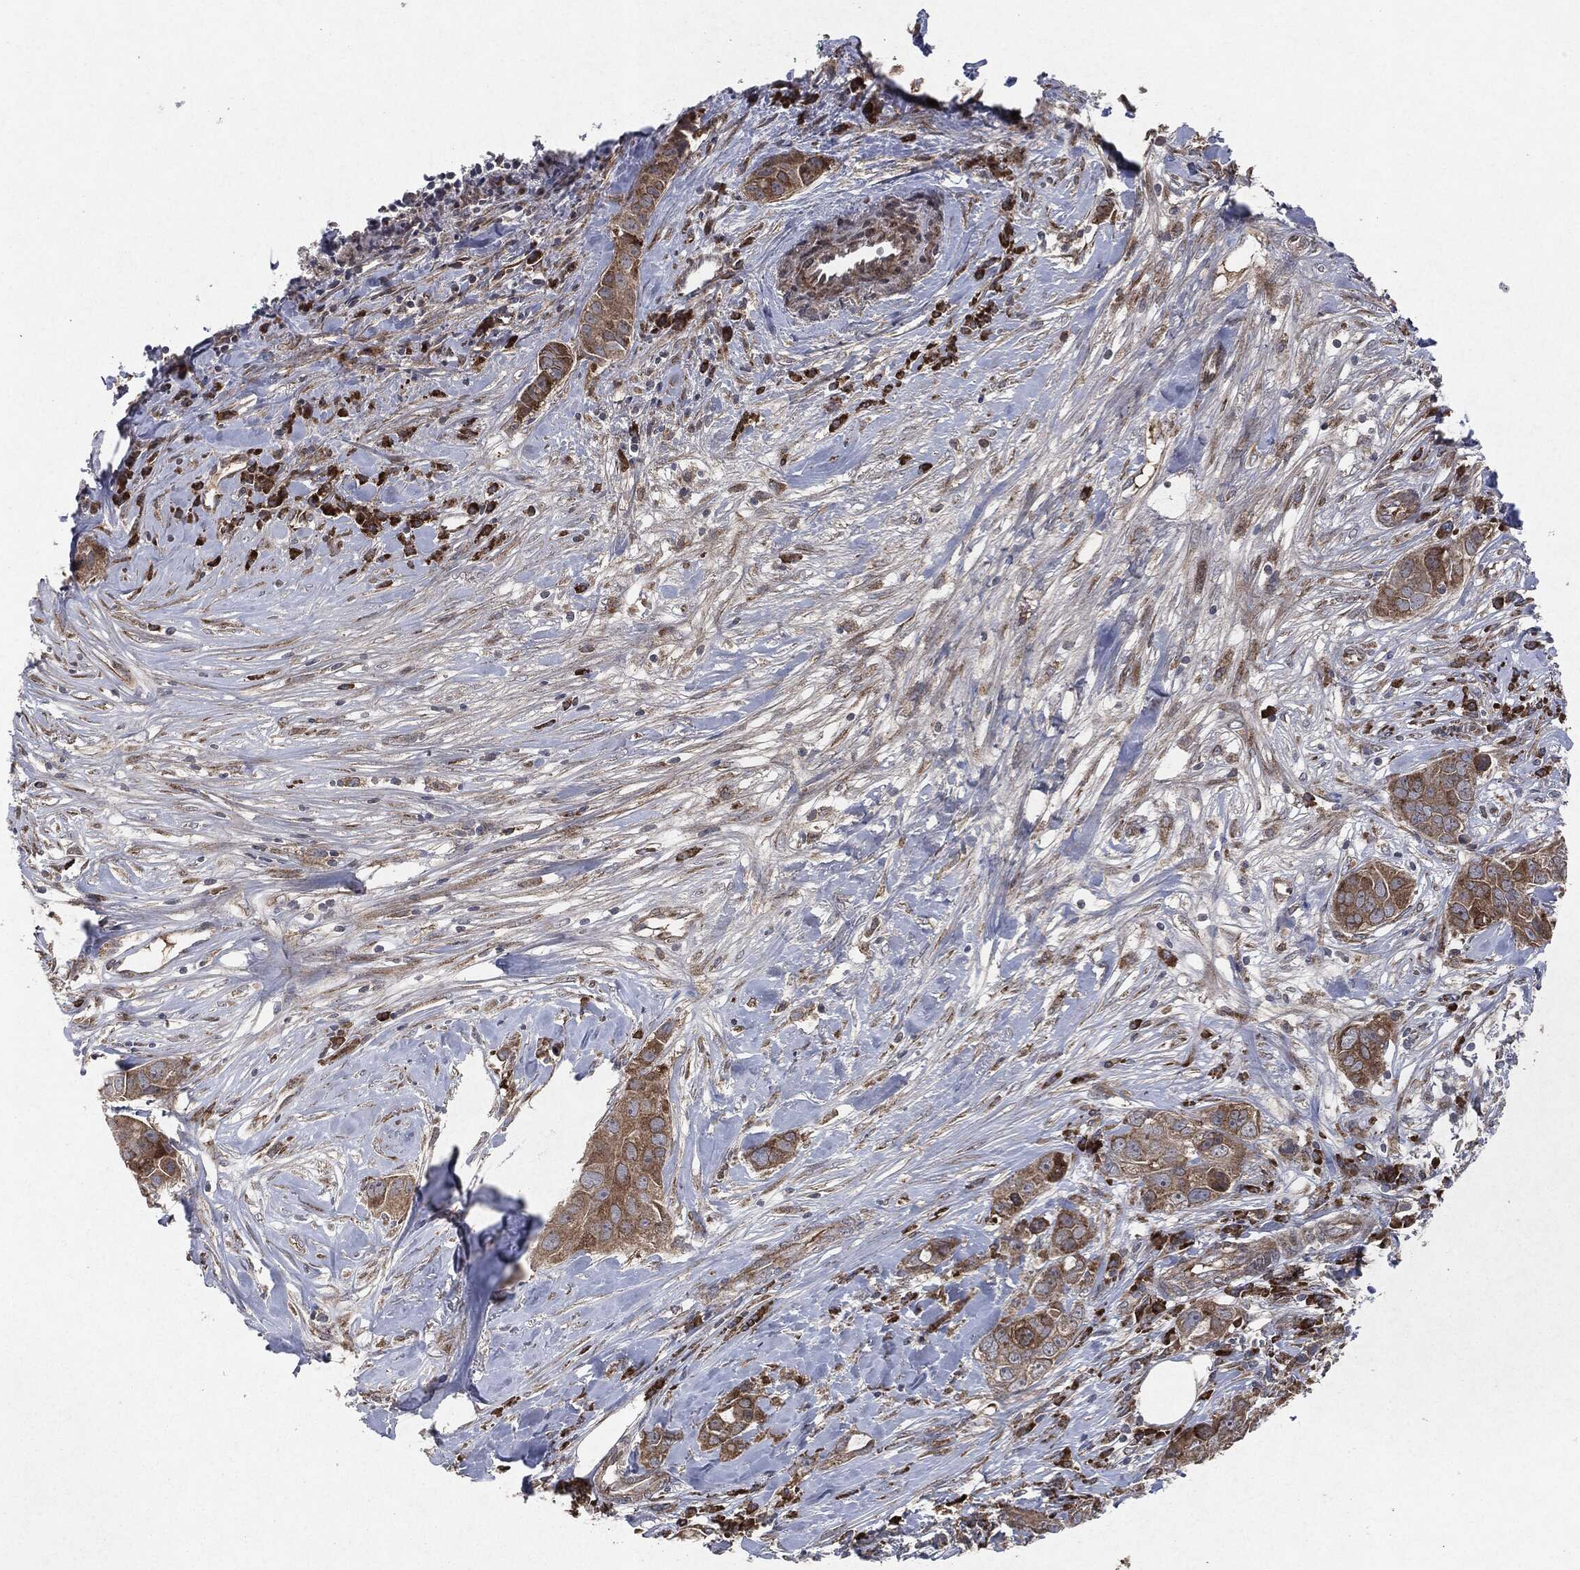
{"staining": {"intensity": "moderate", "quantity": ">75%", "location": "cytoplasmic/membranous"}, "tissue": "breast cancer", "cell_type": "Tumor cells", "image_type": "cancer", "snomed": [{"axis": "morphology", "description": "Duct carcinoma"}, {"axis": "topography", "description": "Breast"}], "caption": "Immunohistochemistry (IHC) photomicrograph of neoplastic tissue: human infiltrating ductal carcinoma (breast) stained using IHC exhibits medium levels of moderate protein expression localized specifically in the cytoplasmic/membranous of tumor cells, appearing as a cytoplasmic/membranous brown color.", "gene": "RAF1", "patient": {"sex": "female", "age": 43}}